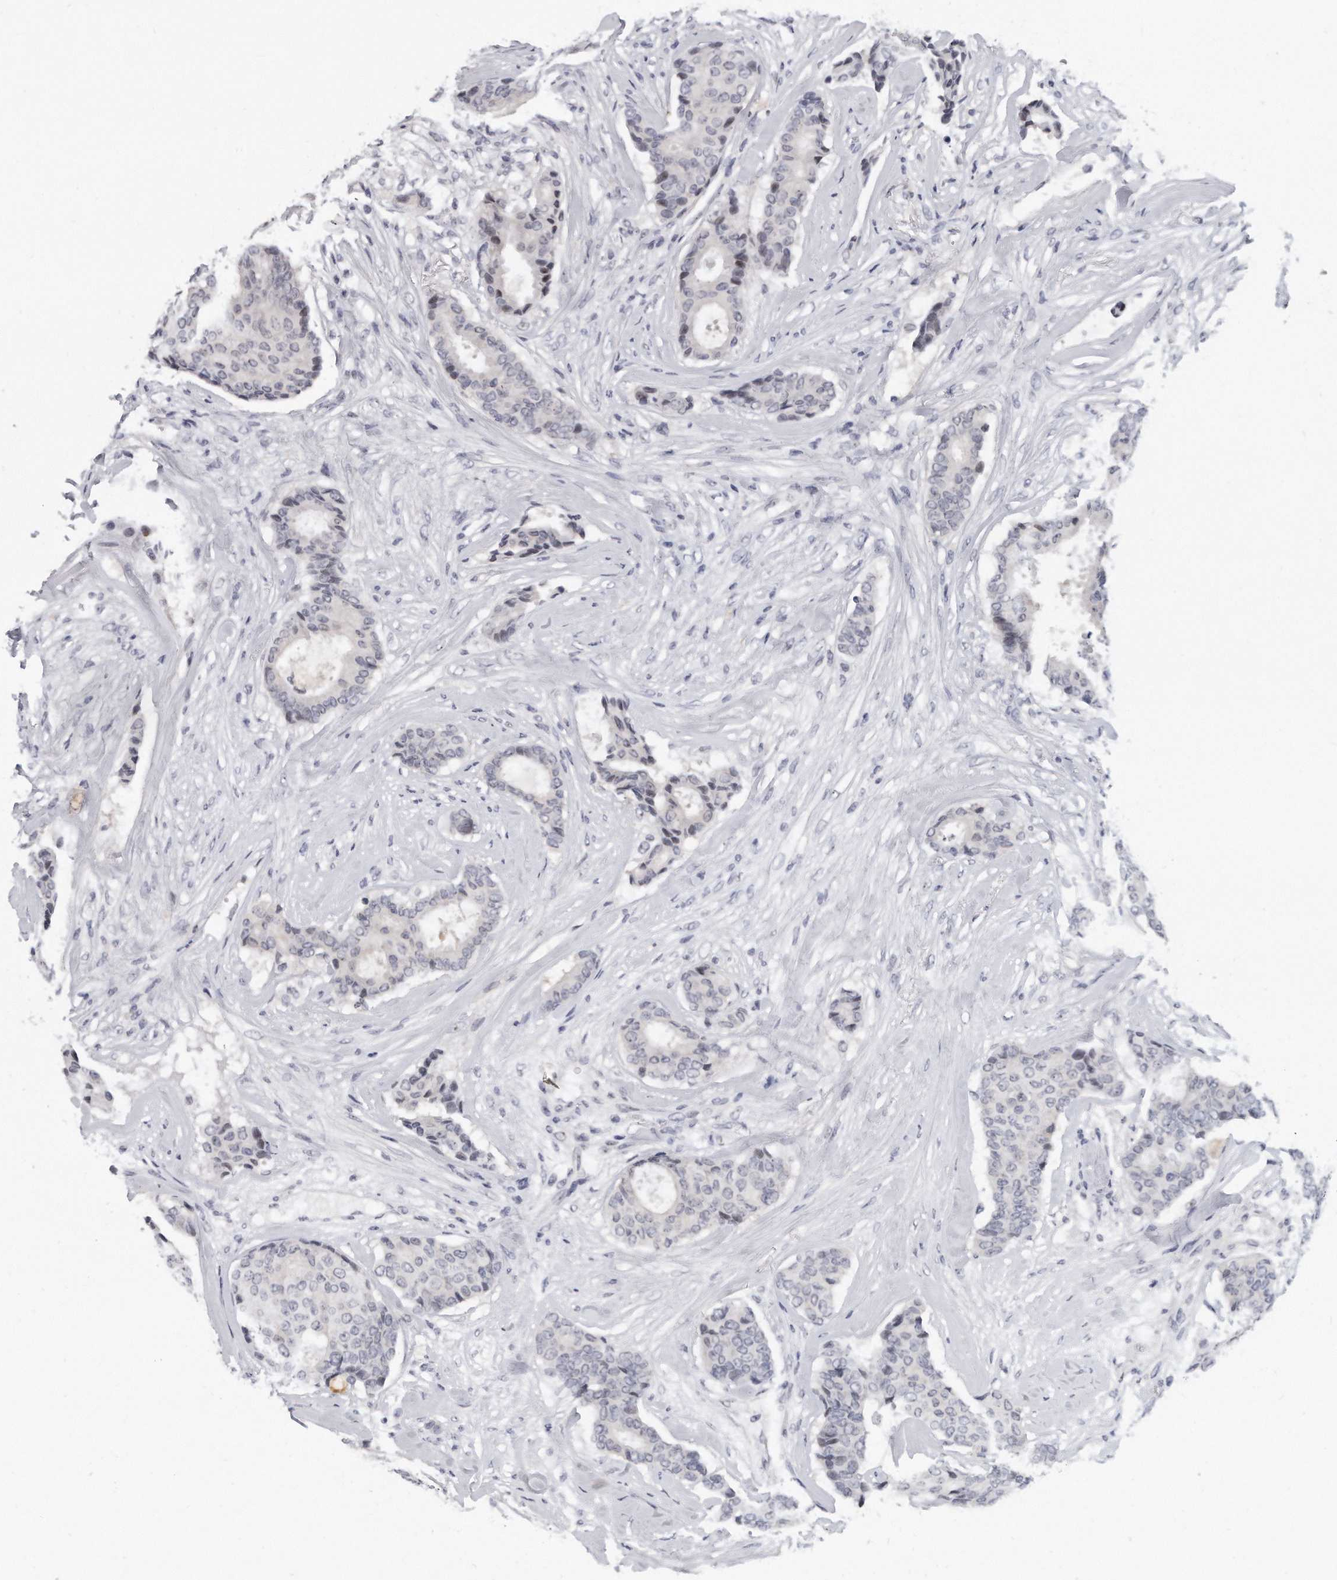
{"staining": {"intensity": "negative", "quantity": "none", "location": "none"}, "tissue": "breast cancer", "cell_type": "Tumor cells", "image_type": "cancer", "snomed": [{"axis": "morphology", "description": "Duct carcinoma"}, {"axis": "topography", "description": "Breast"}], "caption": "The micrograph reveals no significant expression in tumor cells of breast cancer (invasive ductal carcinoma).", "gene": "TFCP2L1", "patient": {"sex": "female", "age": 75}}